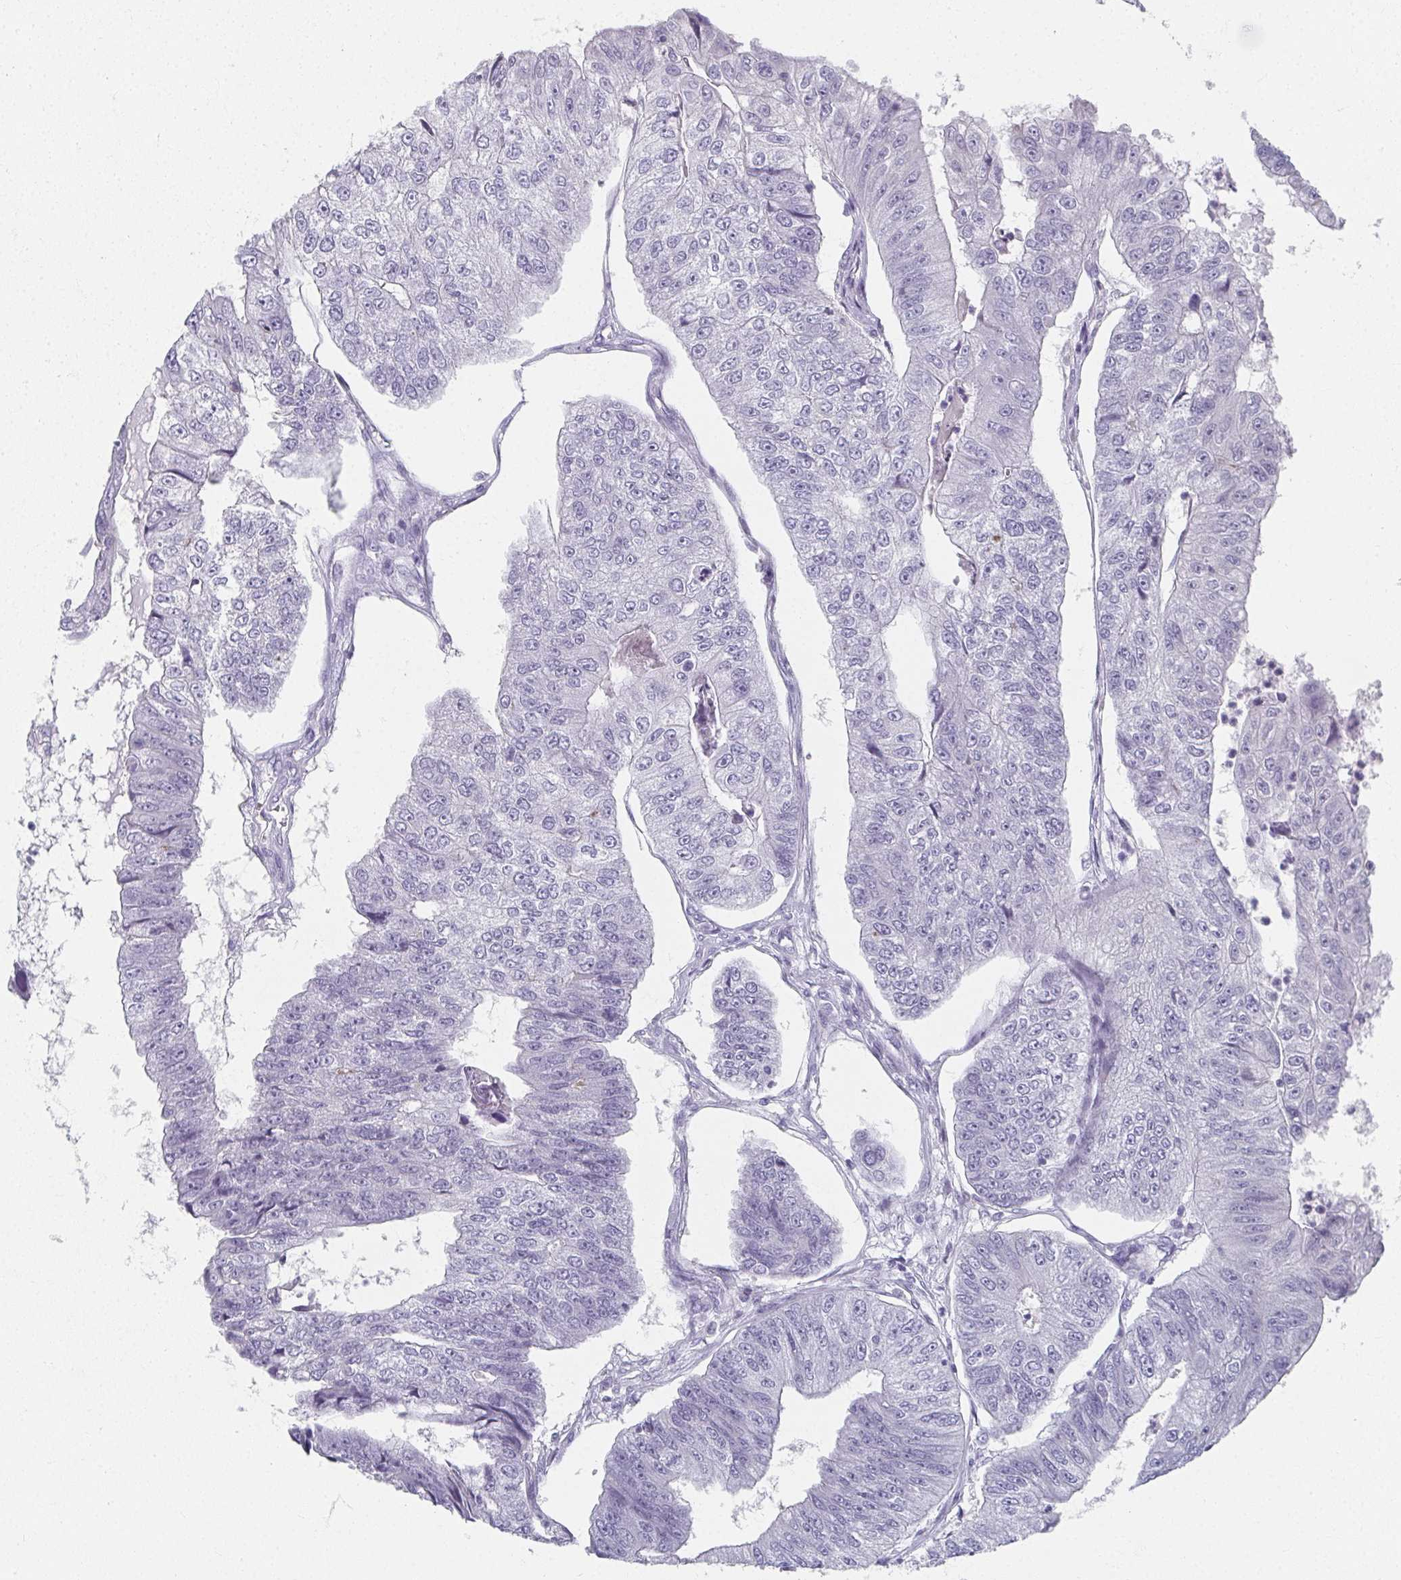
{"staining": {"intensity": "negative", "quantity": "none", "location": "none"}, "tissue": "colorectal cancer", "cell_type": "Tumor cells", "image_type": "cancer", "snomed": [{"axis": "morphology", "description": "Adenocarcinoma, NOS"}, {"axis": "topography", "description": "Colon"}], "caption": "Adenocarcinoma (colorectal) stained for a protein using immunohistochemistry (IHC) exhibits no expression tumor cells.", "gene": "CAMKV", "patient": {"sex": "female", "age": 67}}